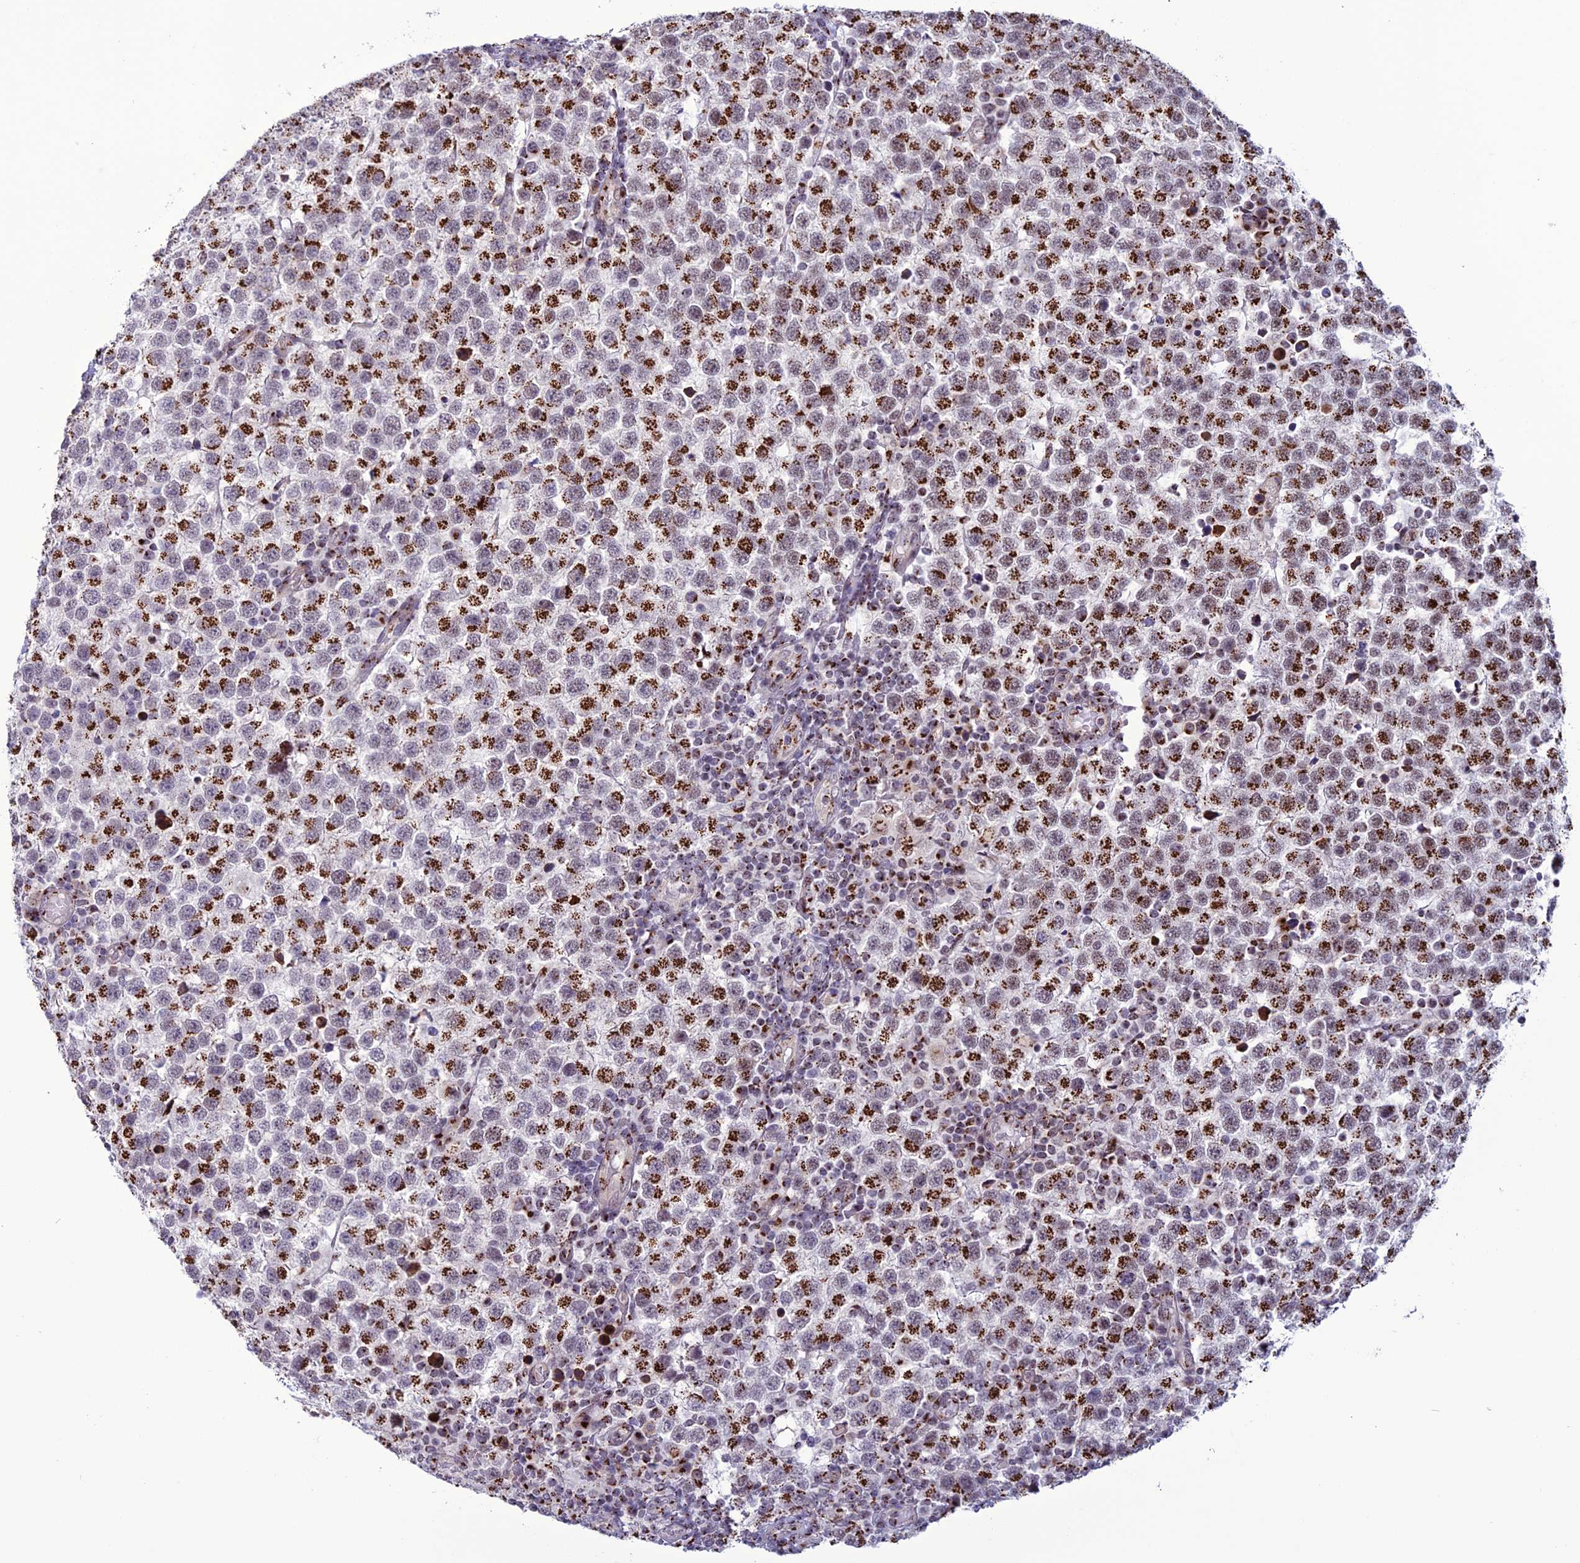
{"staining": {"intensity": "strong", "quantity": ">75%", "location": "cytoplasmic/membranous"}, "tissue": "testis cancer", "cell_type": "Tumor cells", "image_type": "cancer", "snomed": [{"axis": "morphology", "description": "Seminoma, NOS"}, {"axis": "topography", "description": "Testis"}], "caption": "A brown stain labels strong cytoplasmic/membranous staining of a protein in human testis cancer (seminoma) tumor cells. (DAB = brown stain, brightfield microscopy at high magnification).", "gene": "PLEKHA4", "patient": {"sex": "male", "age": 34}}